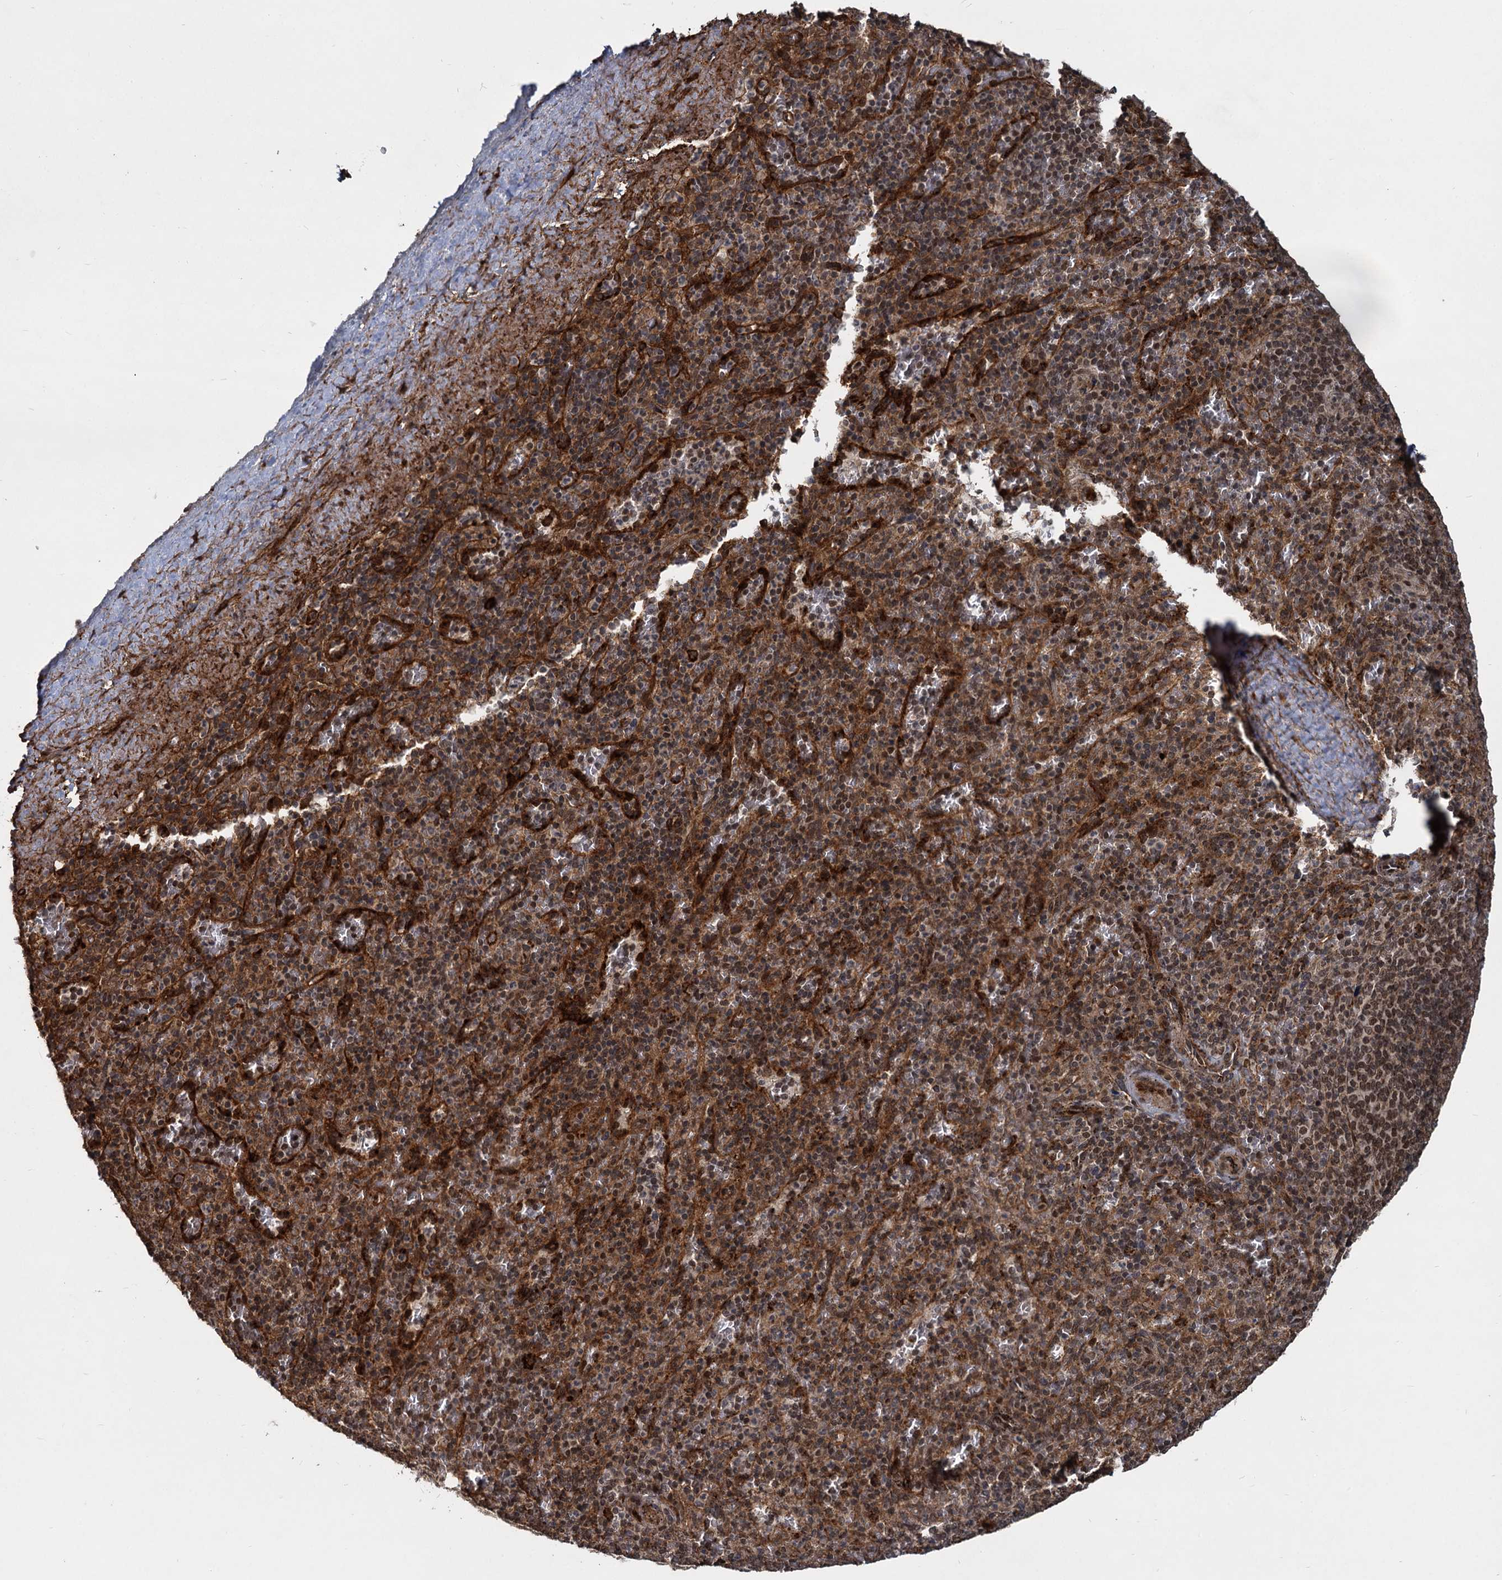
{"staining": {"intensity": "moderate", "quantity": "25%-75%", "location": "cytoplasmic/membranous"}, "tissue": "spleen", "cell_type": "Cells in red pulp", "image_type": "normal", "snomed": [{"axis": "morphology", "description": "Normal tissue, NOS"}, {"axis": "topography", "description": "Spleen"}], "caption": "Immunohistochemical staining of benign spleen exhibits 25%-75% levels of moderate cytoplasmic/membranous protein expression in about 25%-75% of cells in red pulp. The protein of interest is shown in brown color, while the nuclei are stained blue.", "gene": "TRIM23", "patient": {"sex": "male", "age": 82}}